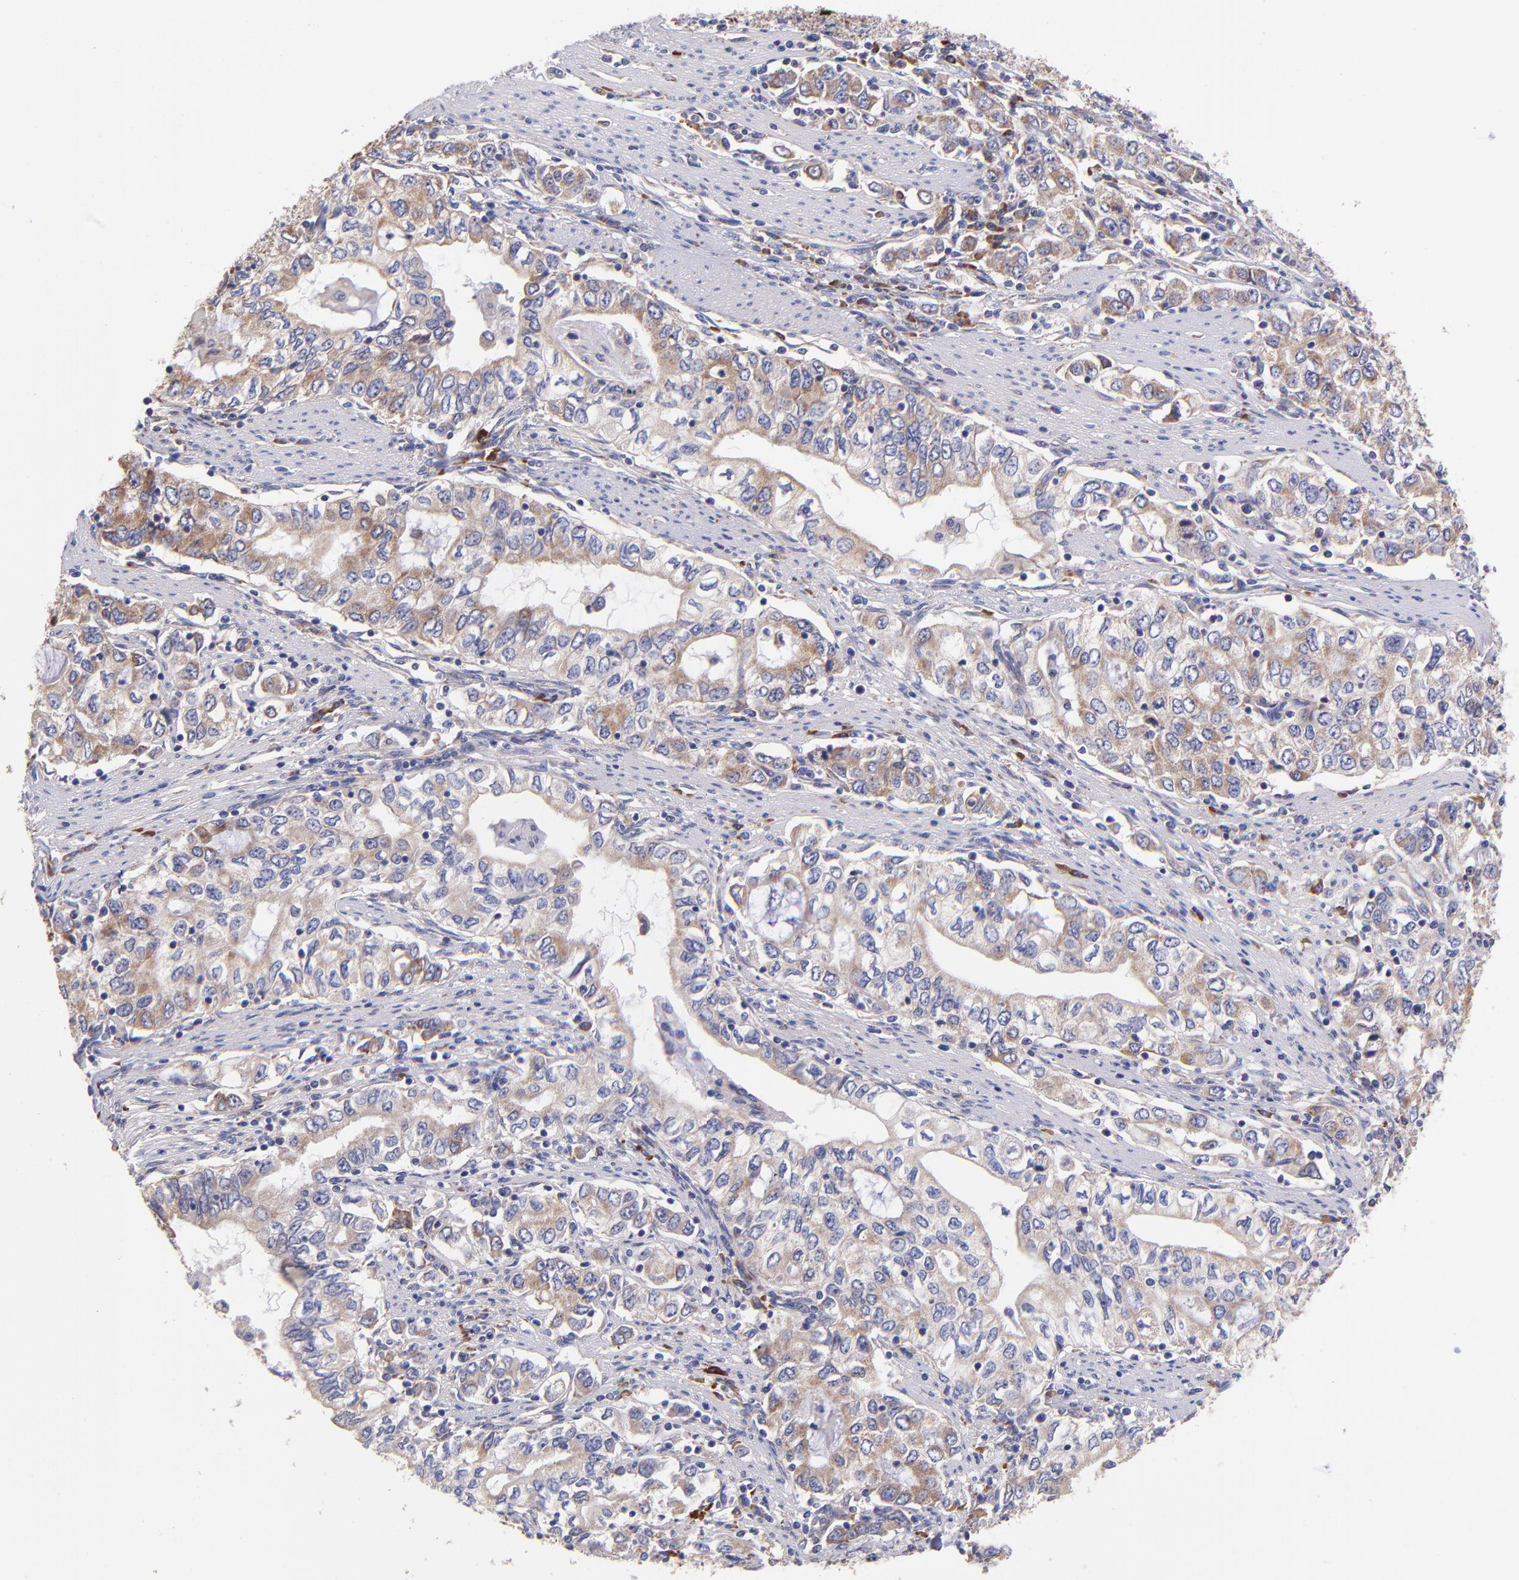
{"staining": {"intensity": "weak", "quantity": ">75%", "location": "cytoplasmic/membranous"}, "tissue": "stomach cancer", "cell_type": "Tumor cells", "image_type": "cancer", "snomed": [{"axis": "morphology", "description": "Adenocarcinoma, NOS"}, {"axis": "topography", "description": "Stomach, lower"}], "caption": "Tumor cells display low levels of weak cytoplasmic/membranous expression in approximately >75% of cells in stomach adenocarcinoma.", "gene": "PREX1", "patient": {"sex": "female", "age": 72}}